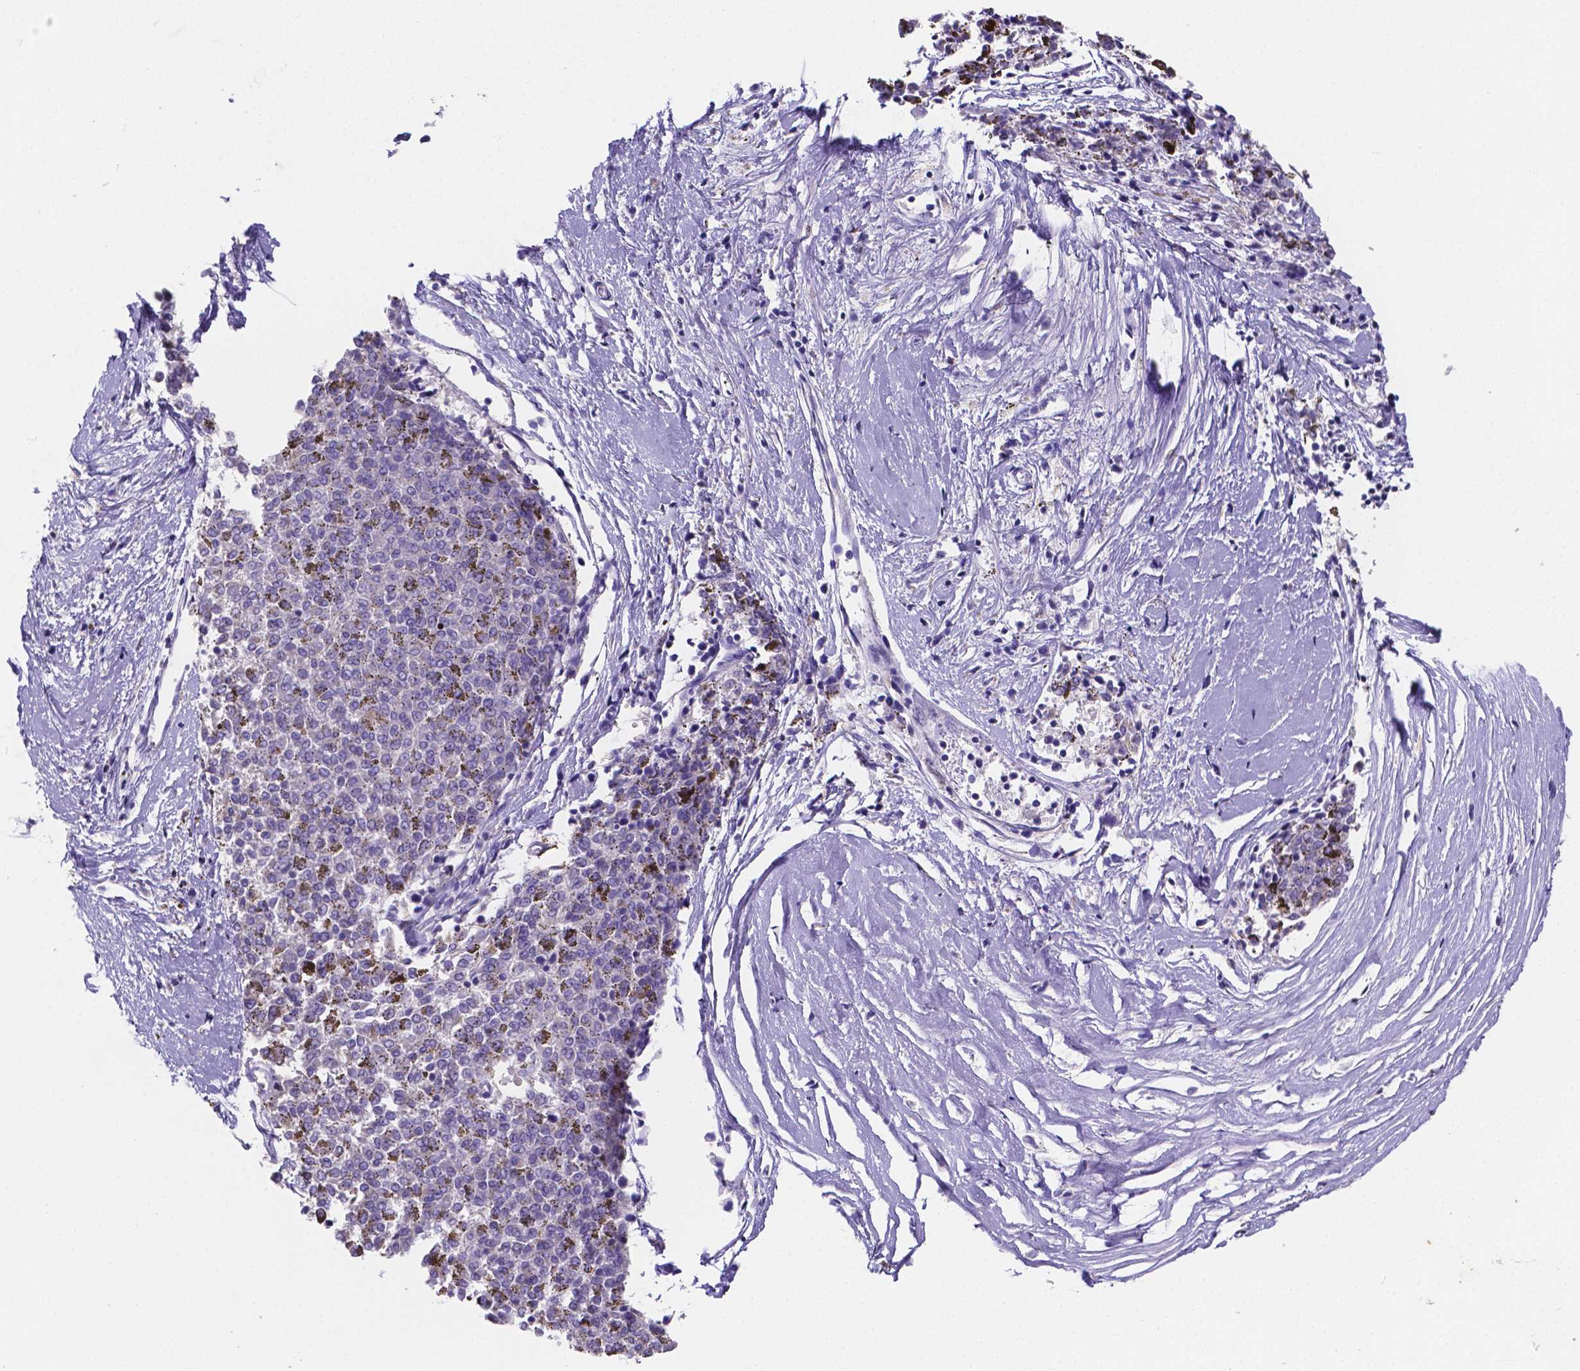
{"staining": {"intensity": "negative", "quantity": "none", "location": "none"}, "tissue": "melanoma", "cell_type": "Tumor cells", "image_type": "cancer", "snomed": [{"axis": "morphology", "description": "Malignant melanoma, NOS"}, {"axis": "topography", "description": "Skin"}], "caption": "Histopathology image shows no significant protein staining in tumor cells of malignant melanoma.", "gene": "ATP6V1D", "patient": {"sex": "female", "age": 72}}